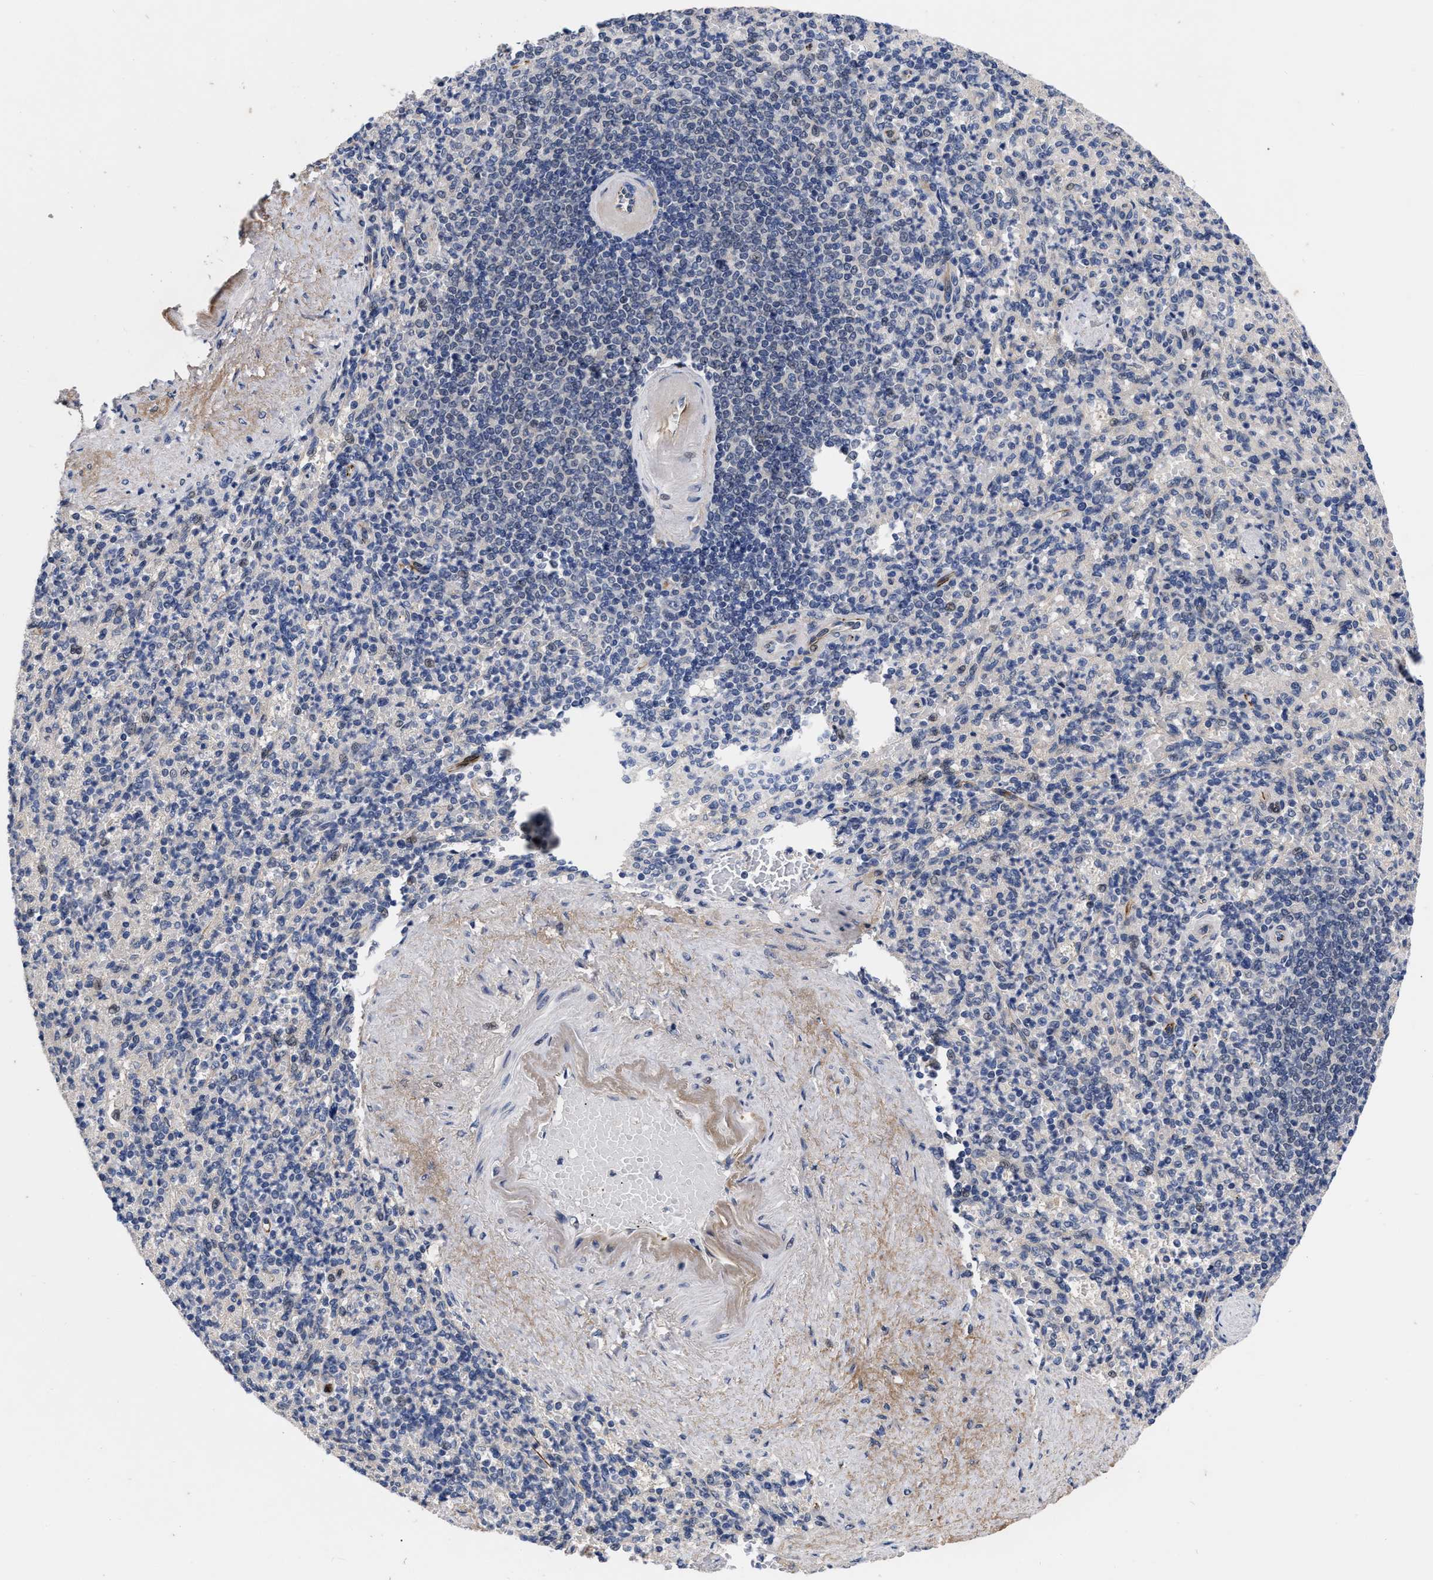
{"staining": {"intensity": "negative", "quantity": "none", "location": "none"}, "tissue": "spleen", "cell_type": "Cells in red pulp", "image_type": "normal", "snomed": [{"axis": "morphology", "description": "Normal tissue, NOS"}, {"axis": "topography", "description": "Spleen"}], "caption": "An immunohistochemistry micrograph of unremarkable spleen is shown. There is no staining in cells in red pulp of spleen. (DAB (3,3'-diaminobenzidine) immunohistochemistry with hematoxylin counter stain).", "gene": "CCN5", "patient": {"sex": "female", "age": 74}}